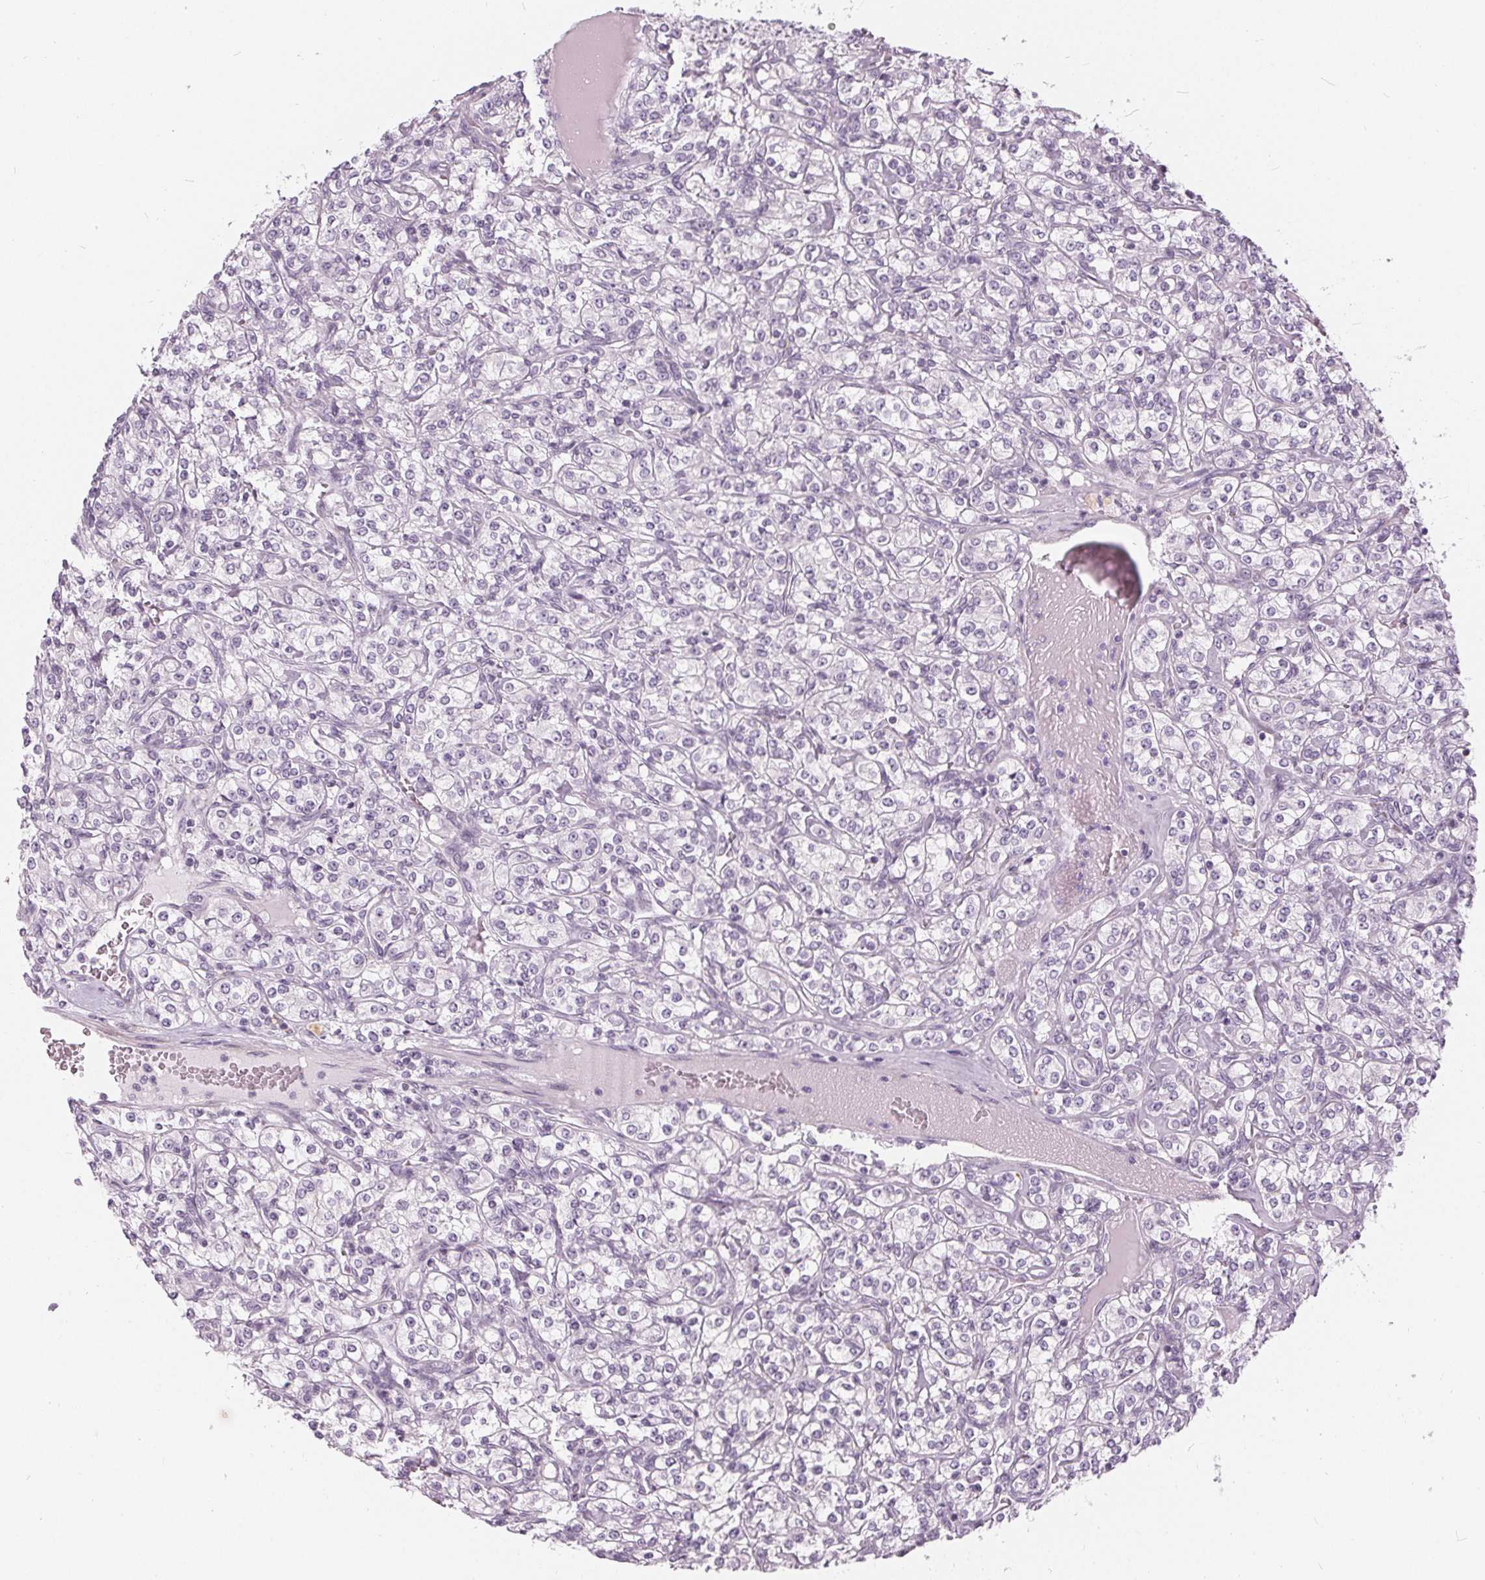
{"staining": {"intensity": "negative", "quantity": "none", "location": "none"}, "tissue": "renal cancer", "cell_type": "Tumor cells", "image_type": "cancer", "snomed": [{"axis": "morphology", "description": "Adenocarcinoma, NOS"}, {"axis": "topography", "description": "Kidney"}], "caption": "Immunohistochemical staining of renal cancer (adenocarcinoma) exhibits no significant staining in tumor cells.", "gene": "HOPX", "patient": {"sex": "male", "age": 77}}